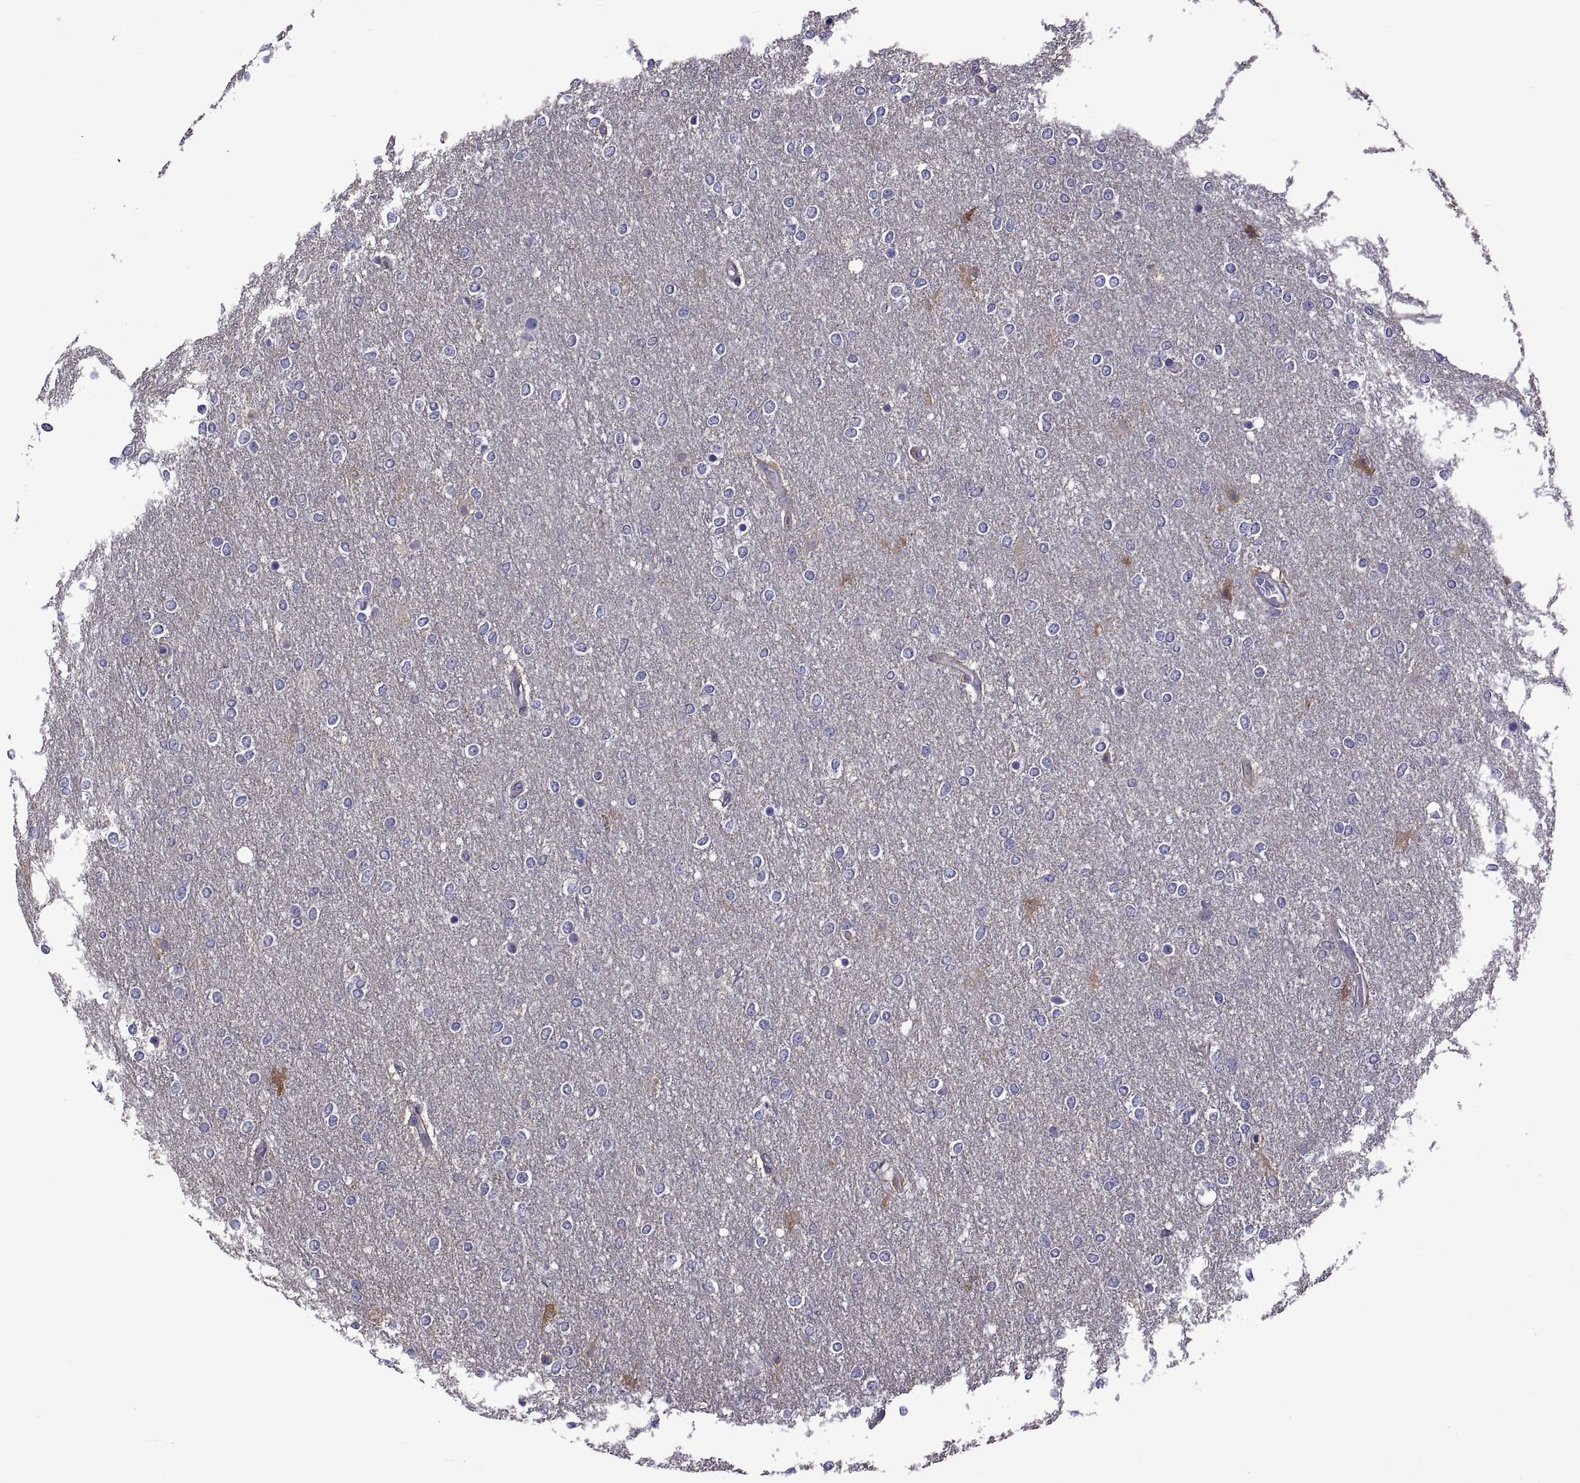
{"staining": {"intensity": "negative", "quantity": "none", "location": "none"}, "tissue": "glioma", "cell_type": "Tumor cells", "image_type": "cancer", "snomed": [{"axis": "morphology", "description": "Glioma, malignant, High grade"}, {"axis": "topography", "description": "Brain"}], "caption": "The histopathology image exhibits no significant staining in tumor cells of glioma.", "gene": "TMC3", "patient": {"sex": "female", "age": 61}}